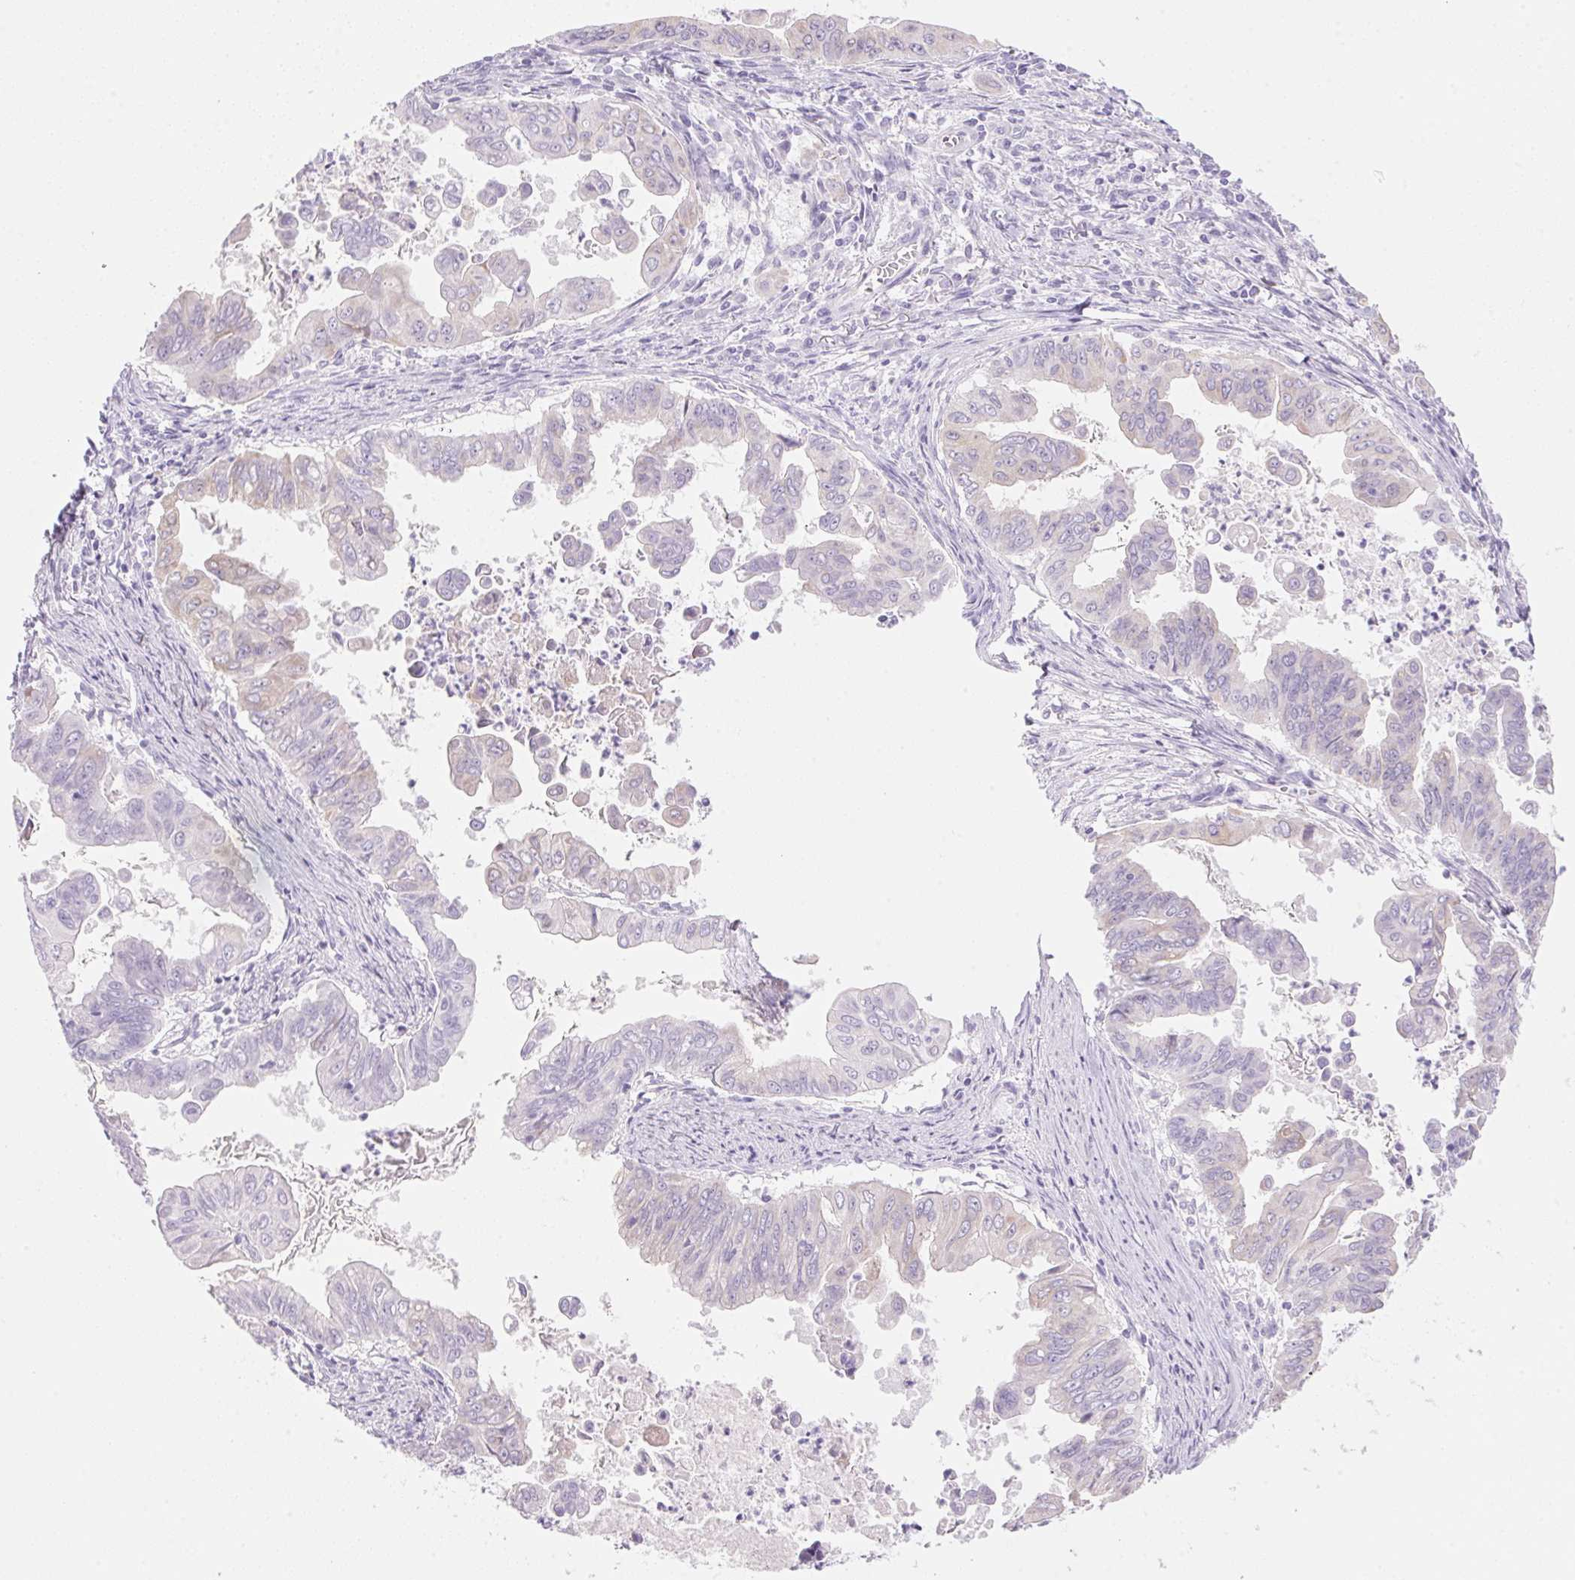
{"staining": {"intensity": "negative", "quantity": "none", "location": "none"}, "tissue": "stomach cancer", "cell_type": "Tumor cells", "image_type": "cancer", "snomed": [{"axis": "morphology", "description": "Adenocarcinoma, NOS"}, {"axis": "topography", "description": "Stomach, upper"}], "caption": "Immunohistochemical staining of human stomach cancer (adenocarcinoma) exhibits no significant expression in tumor cells.", "gene": "DHCR24", "patient": {"sex": "male", "age": 80}}